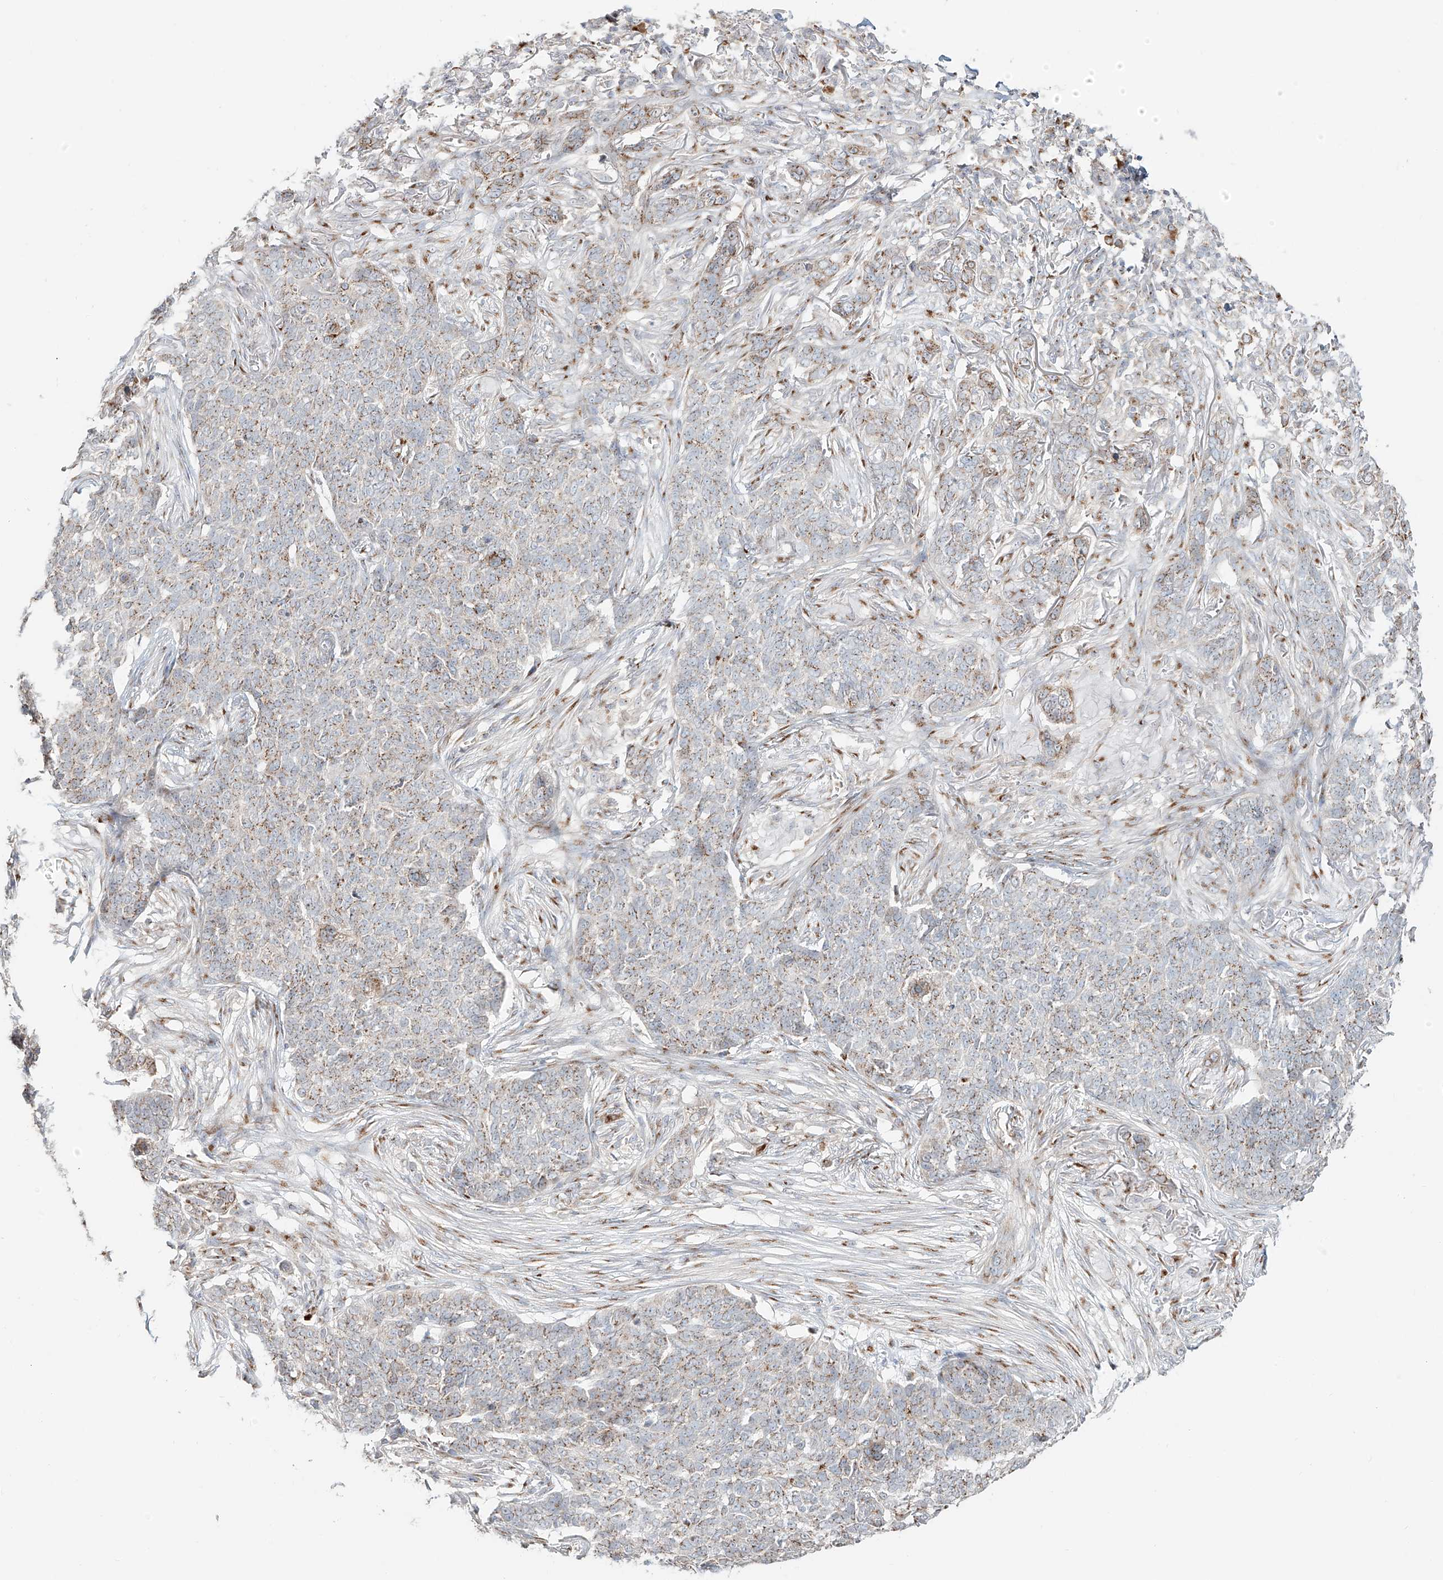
{"staining": {"intensity": "weak", "quantity": ">75%", "location": "cytoplasmic/membranous"}, "tissue": "skin cancer", "cell_type": "Tumor cells", "image_type": "cancer", "snomed": [{"axis": "morphology", "description": "Basal cell carcinoma"}, {"axis": "topography", "description": "Skin"}], "caption": "Weak cytoplasmic/membranous expression for a protein is identified in approximately >75% of tumor cells of basal cell carcinoma (skin) using IHC.", "gene": "BSDC1", "patient": {"sex": "male", "age": 85}}